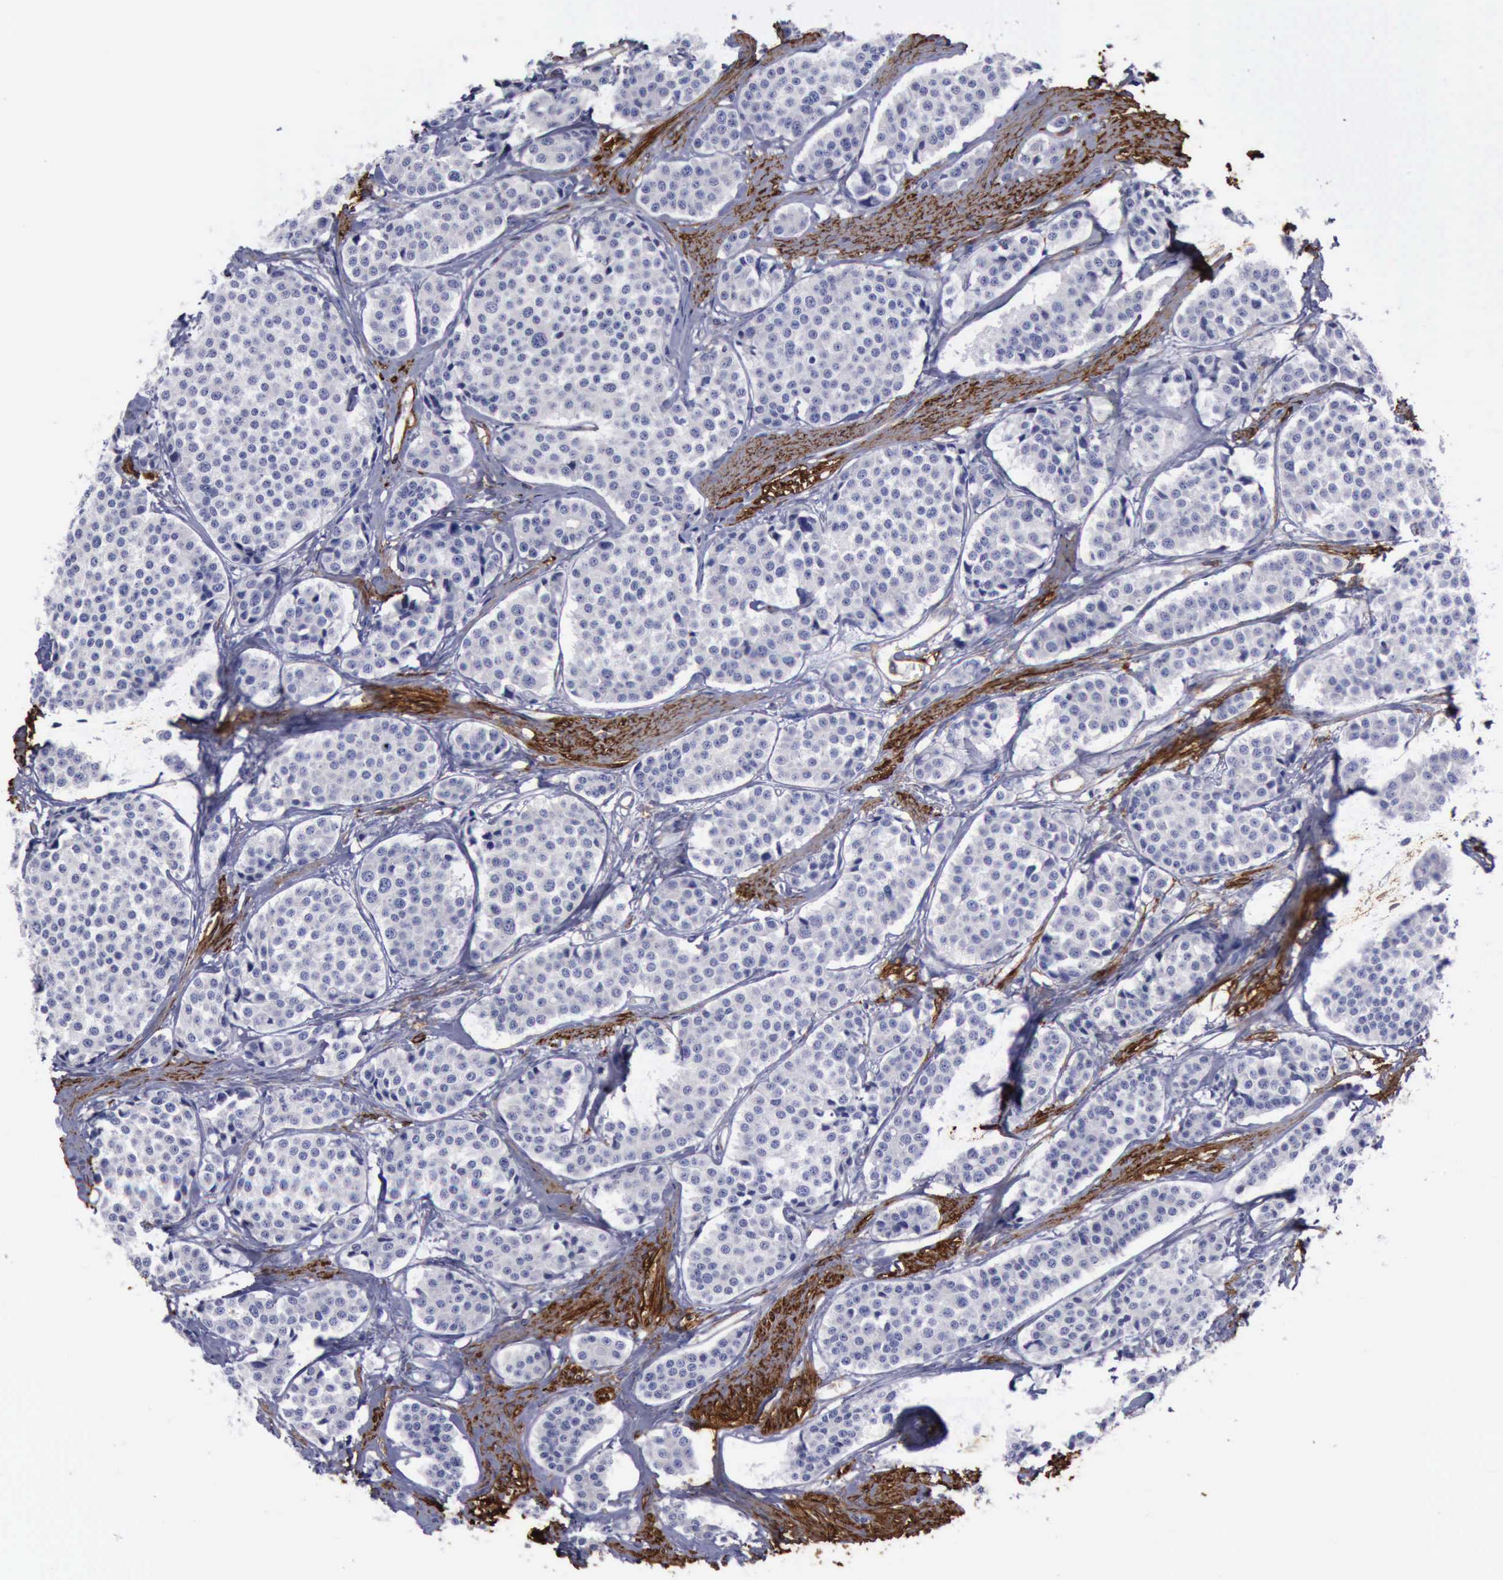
{"staining": {"intensity": "negative", "quantity": "none", "location": "none"}, "tissue": "carcinoid", "cell_type": "Tumor cells", "image_type": "cancer", "snomed": [{"axis": "morphology", "description": "Carcinoid, malignant, NOS"}, {"axis": "topography", "description": "Small intestine"}], "caption": "High magnification brightfield microscopy of carcinoid stained with DAB (3,3'-diaminobenzidine) (brown) and counterstained with hematoxylin (blue): tumor cells show no significant expression.", "gene": "FLNA", "patient": {"sex": "male", "age": 60}}